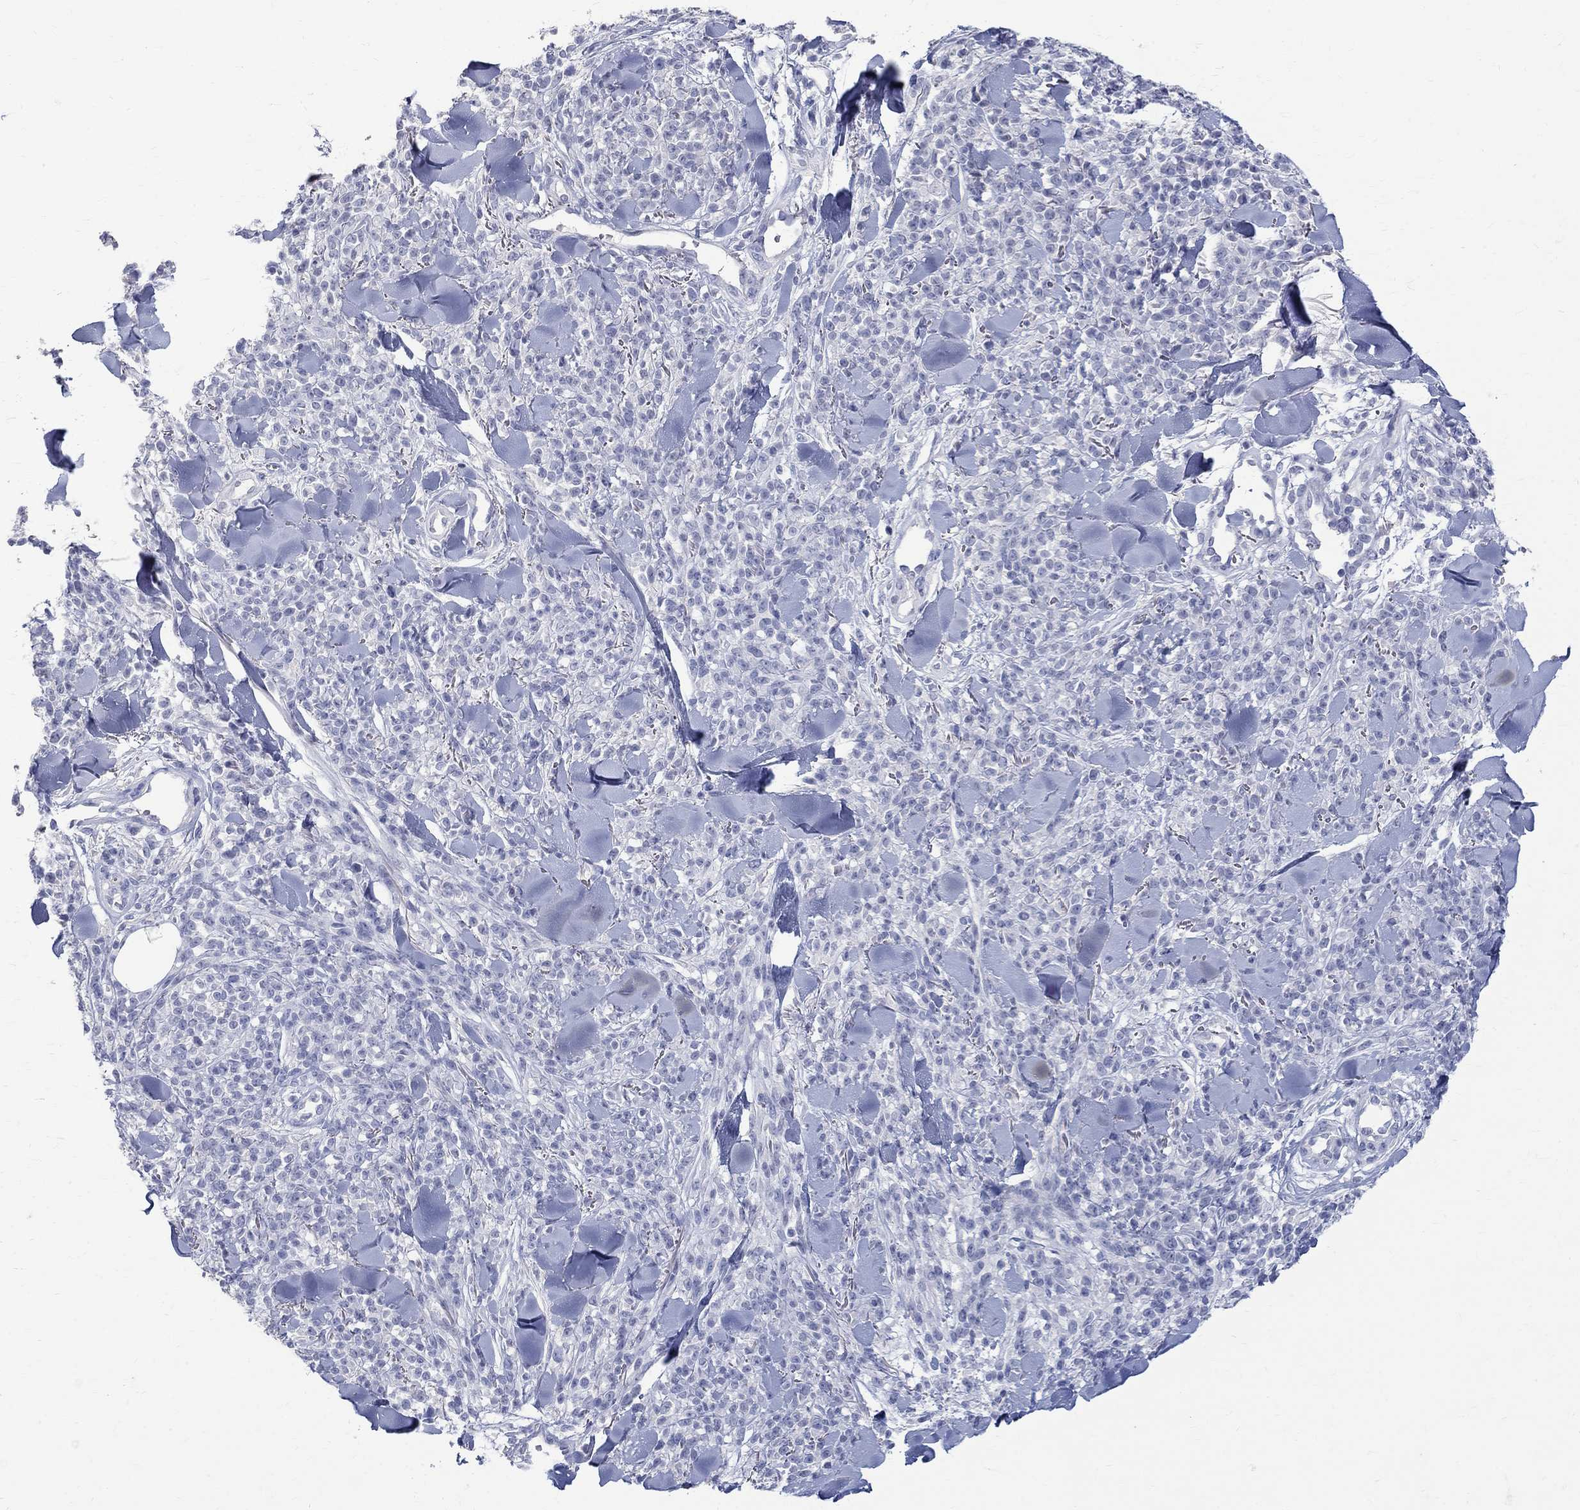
{"staining": {"intensity": "negative", "quantity": "none", "location": "none"}, "tissue": "melanoma", "cell_type": "Tumor cells", "image_type": "cancer", "snomed": [{"axis": "morphology", "description": "Malignant melanoma, NOS"}, {"axis": "topography", "description": "Skin"}, {"axis": "topography", "description": "Skin of trunk"}], "caption": "Immunohistochemistry micrograph of neoplastic tissue: human malignant melanoma stained with DAB demonstrates no significant protein positivity in tumor cells.", "gene": "MAGEB6", "patient": {"sex": "male", "age": 74}}